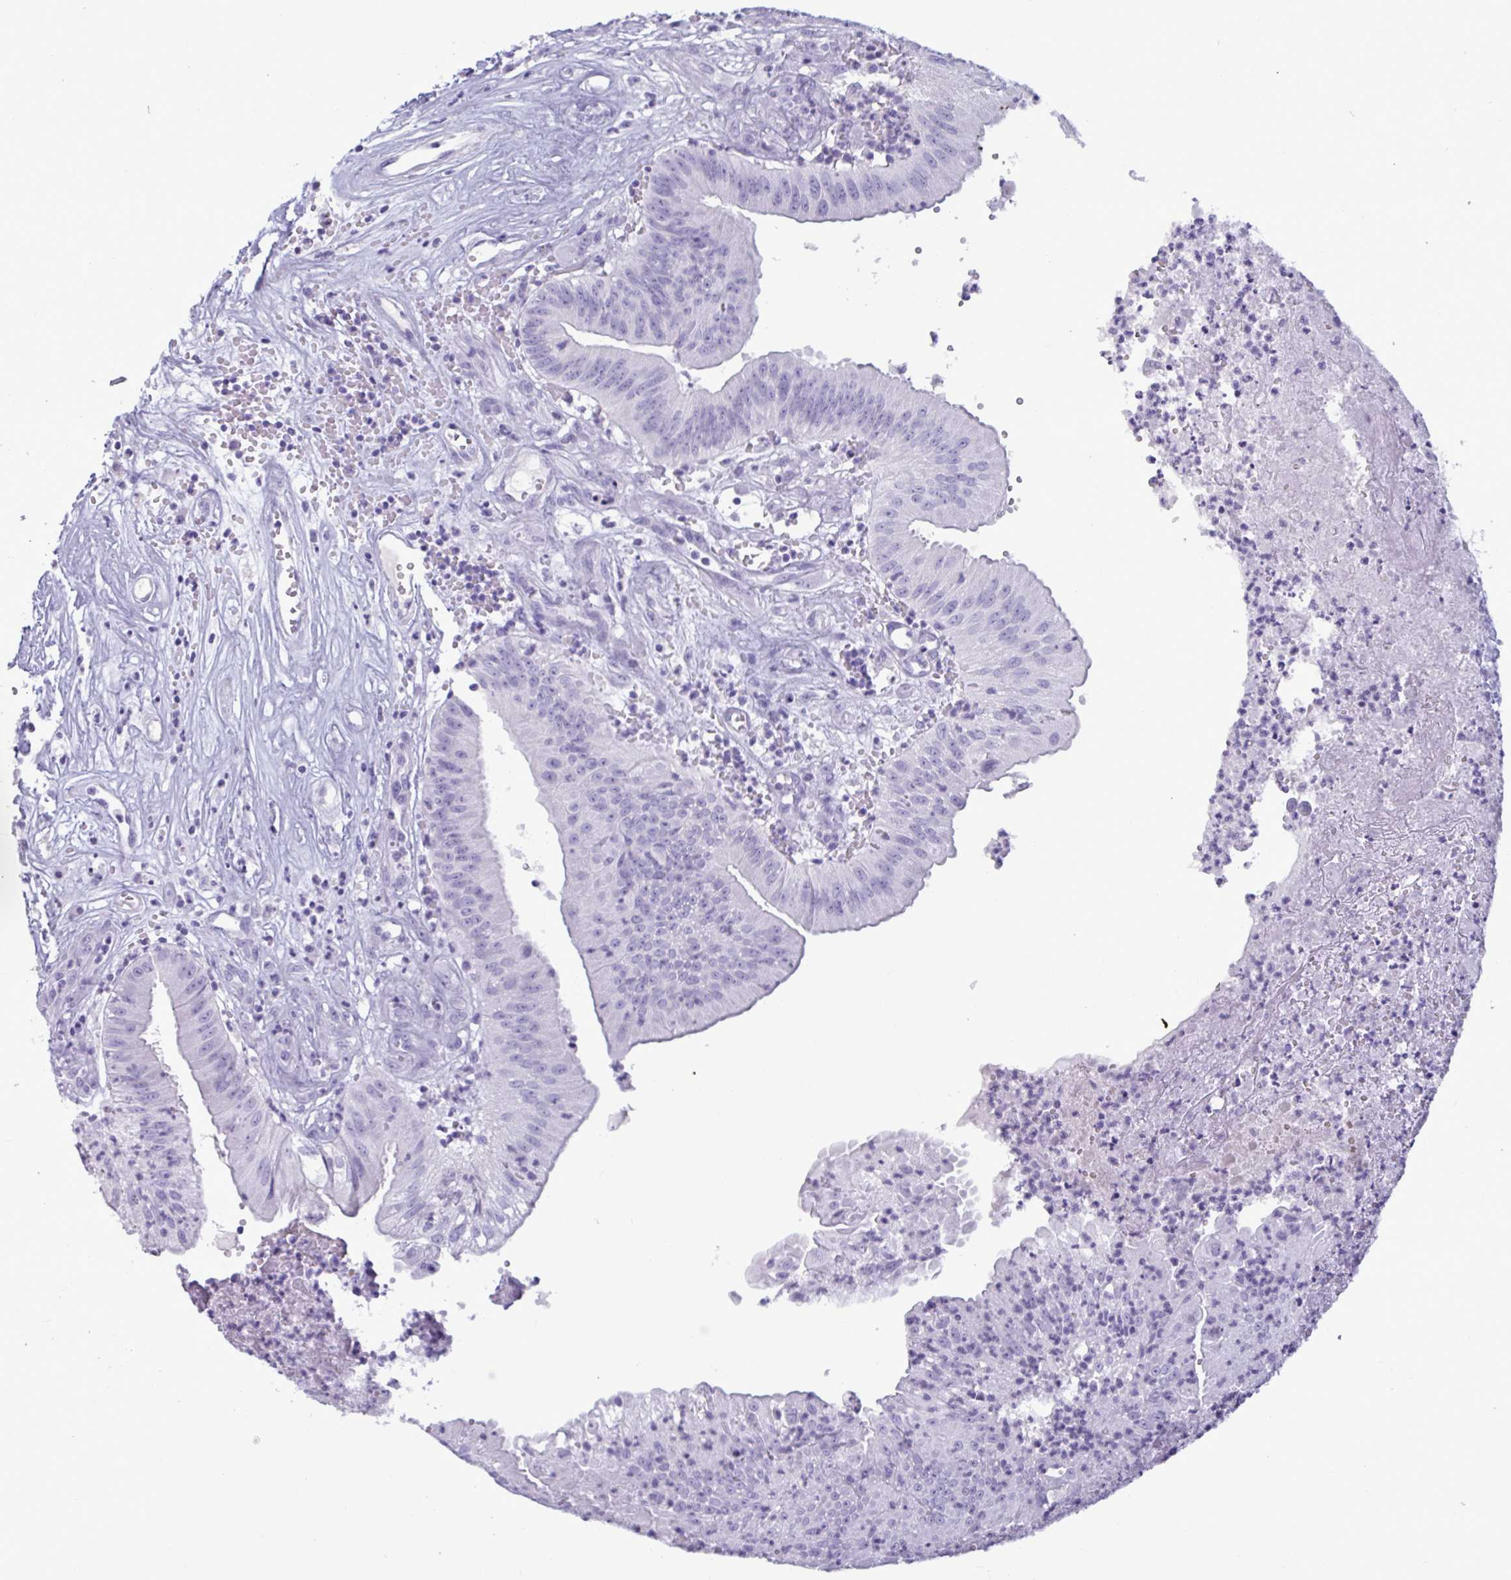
{"staining": {"intensity": "negative", "quantity": "none", "location": "none"}, "tissue": "head and neck cancer", "cell_type": "Tumor cells", "image_type": "cancer", "snomed": [{"axis": "morphology", "description": "Adenocarcinoma, NOS"}, {"axis": "topography", "description": "Head-Neck"}], "caption": "Immunohistochemistry (IHC) of human head and neck cancer (adenocarcinoma) displays no expression in tumor cells. Brightfield microscopy of immunohistochemistry (IHC) stained with DAB (brown) and hematoxylin (blue), captured at high magnification.", "gene": "BBS10", "patient": {"sex": "male", "age": 44}}